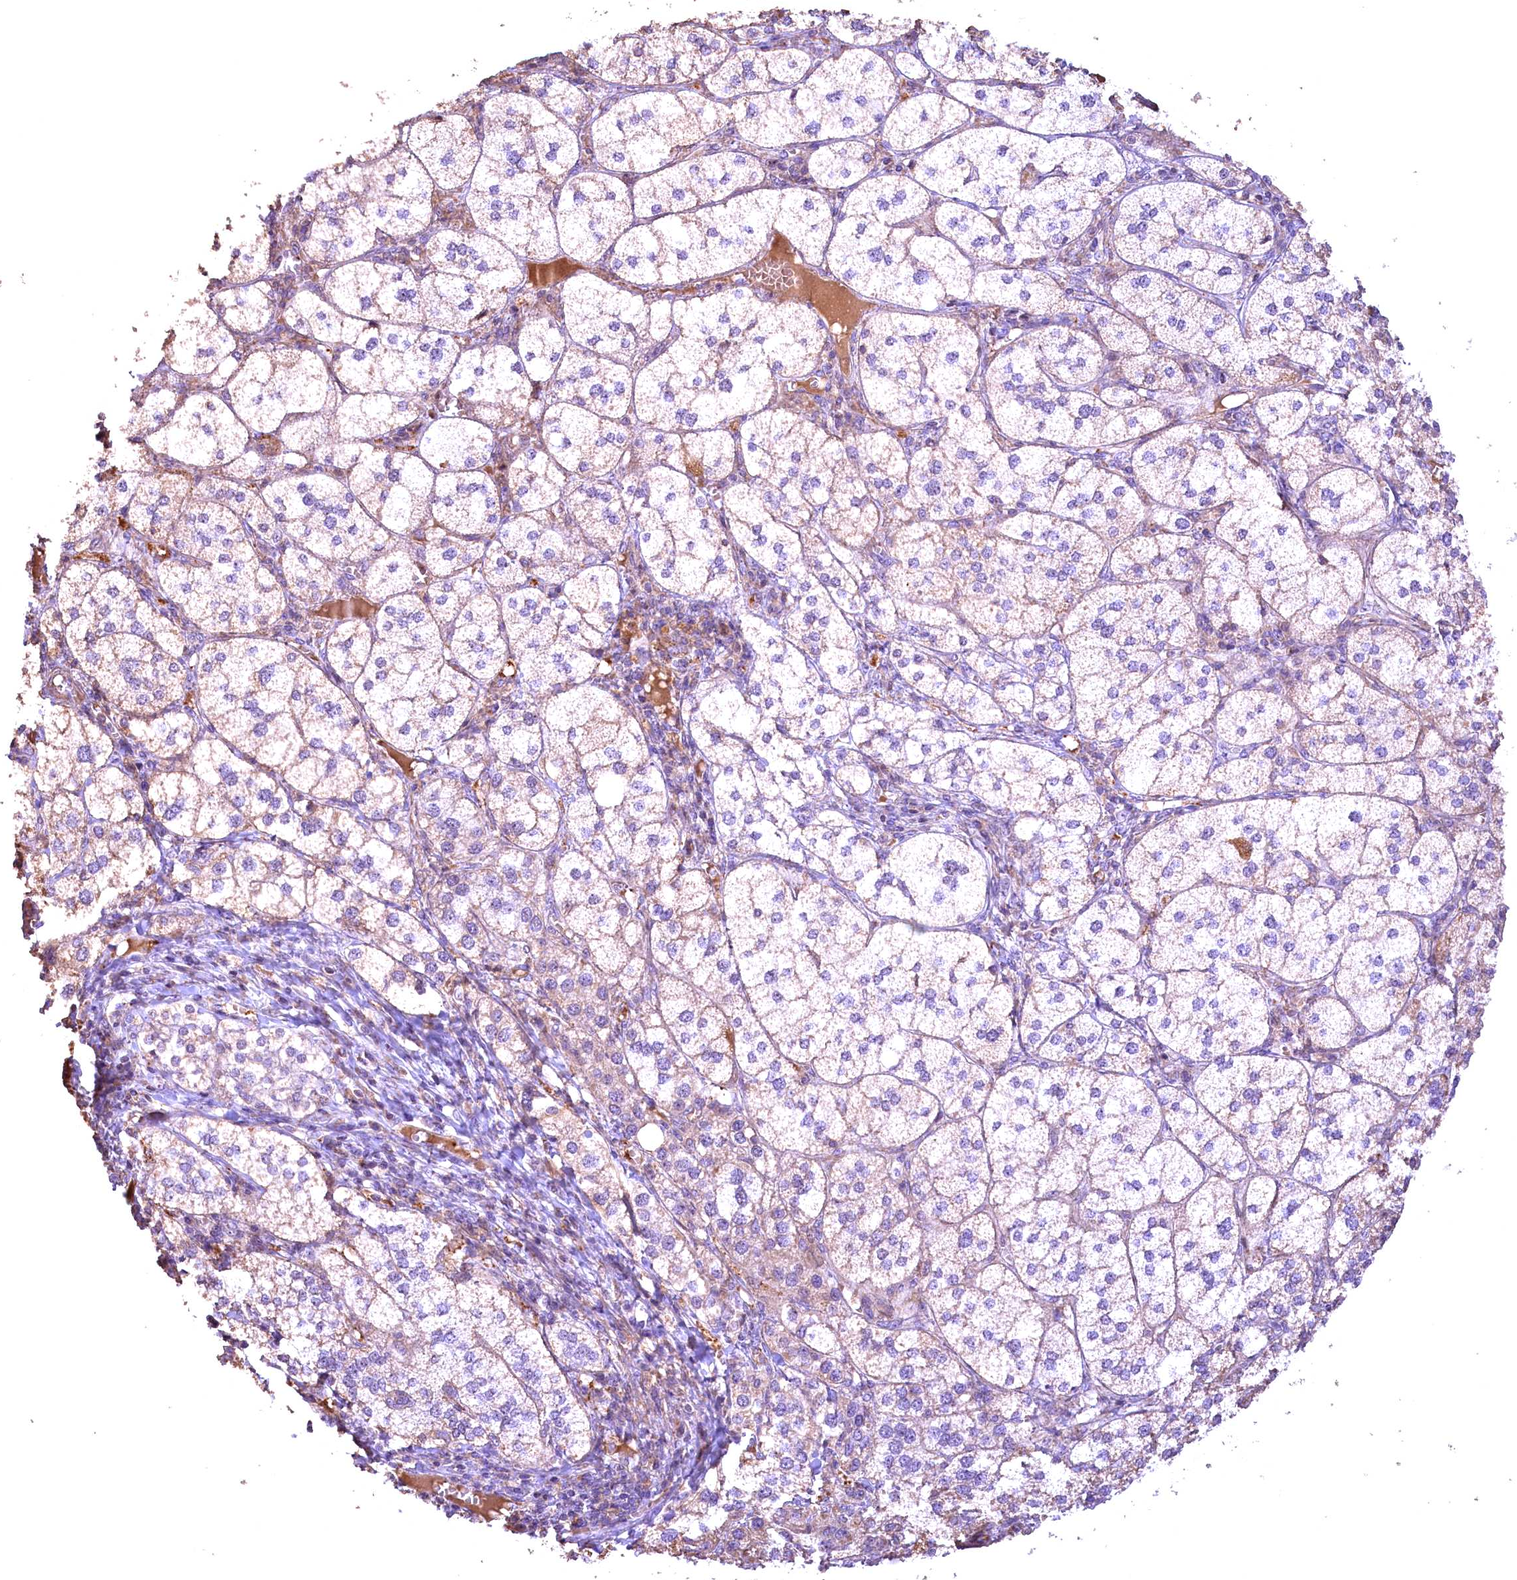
{"staining": {"intensity": "strong", "quantity": "25%-75%", "location": "cytoplasmic/membranous"}, "tissue": "adrenal gland", "cell_type": "Glandular cells", "image_type": "normal", "snomed": [{"axis": "morphology", "description": "Normal tissue, NOS"}, {"axis": "topography", "description": "Adrenal gland"}], "caption": "IHC photomicrograph of unremarkable adrenal gland: adrenal gland stained using immunohistochemistry exhibits high levels of strong protein expression localized specifically in the cytoplasmic/membranous of glandular cells, appearing as a cytoplasmic/membranous brown color.", "gene": "FUZ", "patient": {"sex": "female", "age": 61}}